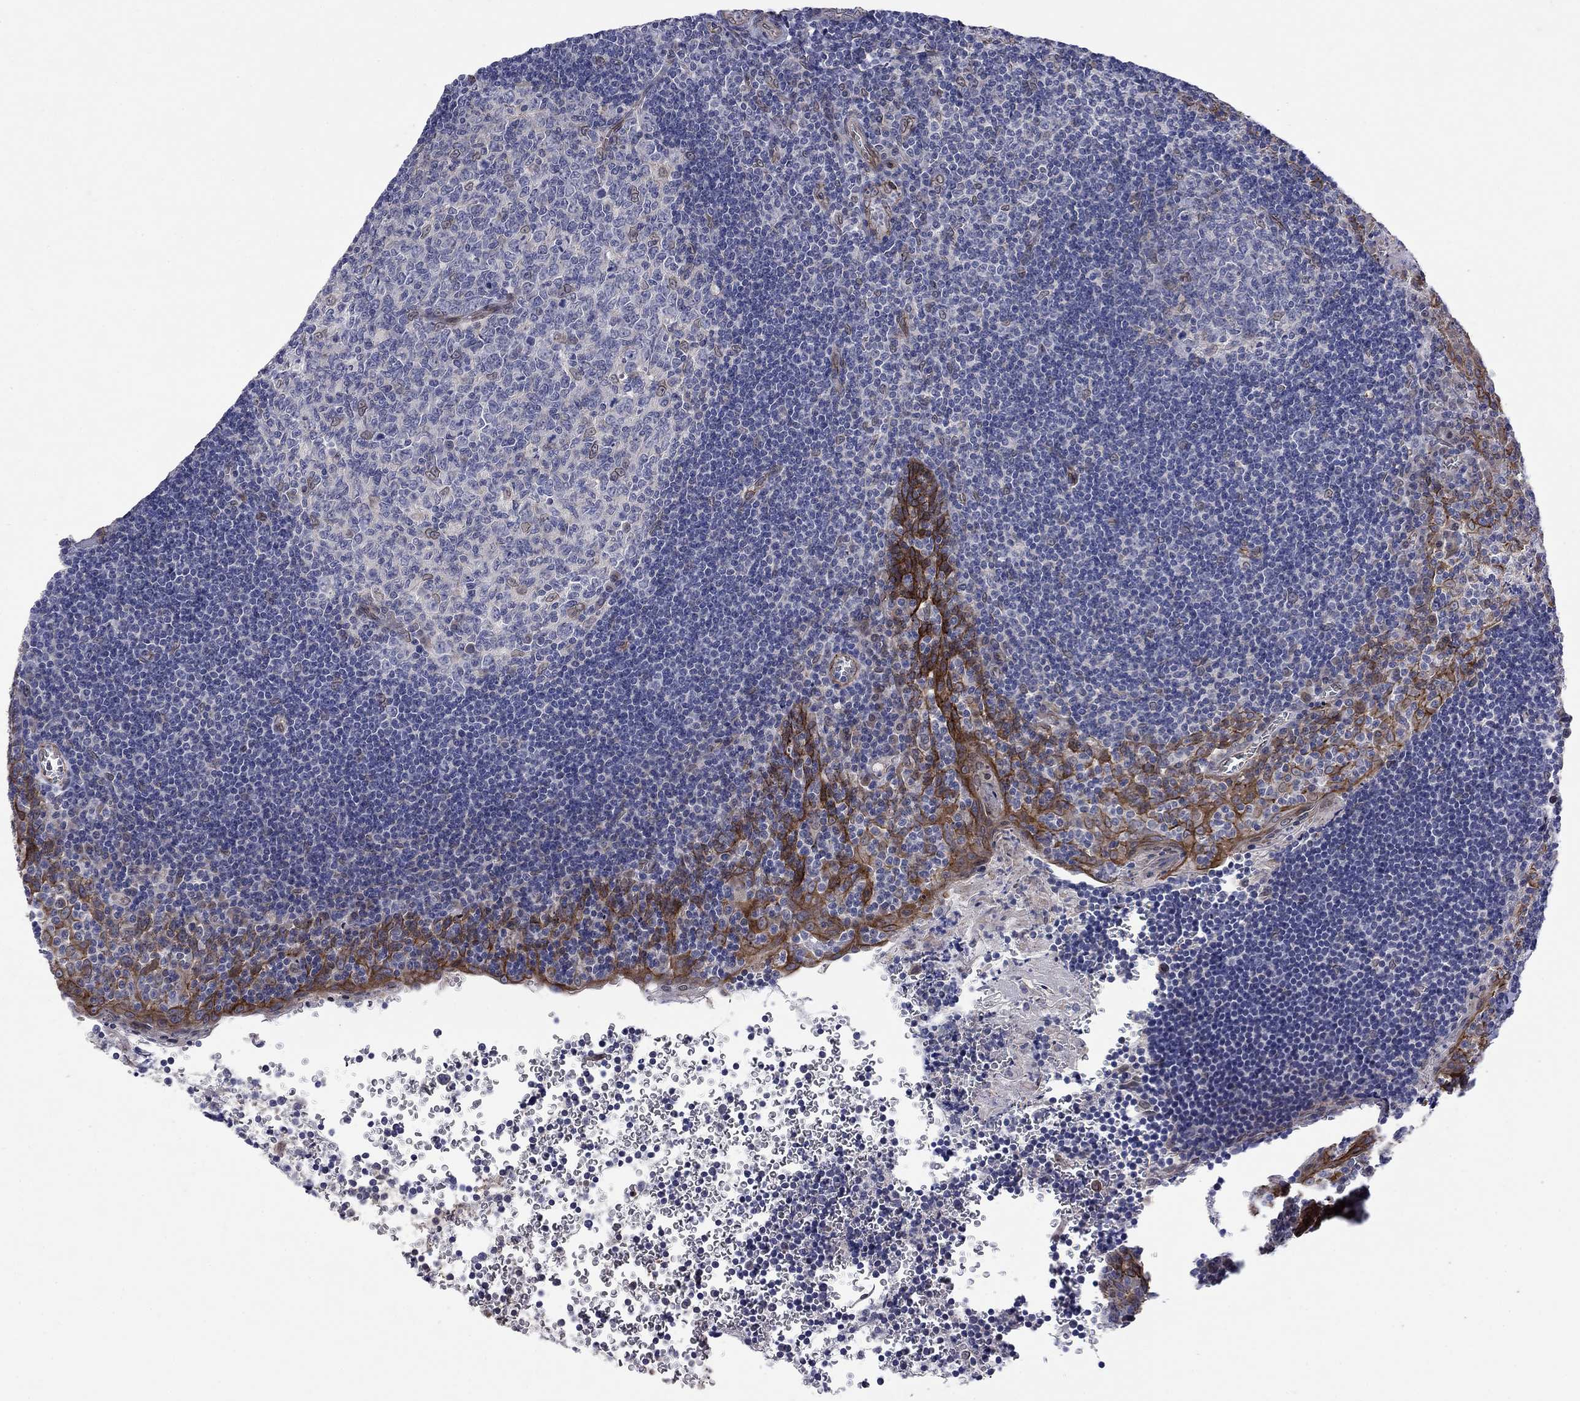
{"staining": {"intensity": "negative", "quantity": "none", "location": "none"}, "tissue": "tonsil", "cell_type": "Germinal center cells", "image_type": "normal", "snomed": [{"axis": "morphology", "description": "Normal tissue, NOS"}, {"axis": "morphology", "description": "Inflammation, NOS"}, {"axis": "topography", "description": "Tonsil"}], "caption": "Immunohistochemistry (IHC) photomicrograph of normal tonsil stained for a protein (brown), which displays no expression in germinal center cells.", "gene": "EMC9", "patient": {"sex": "female", "age": 31}}